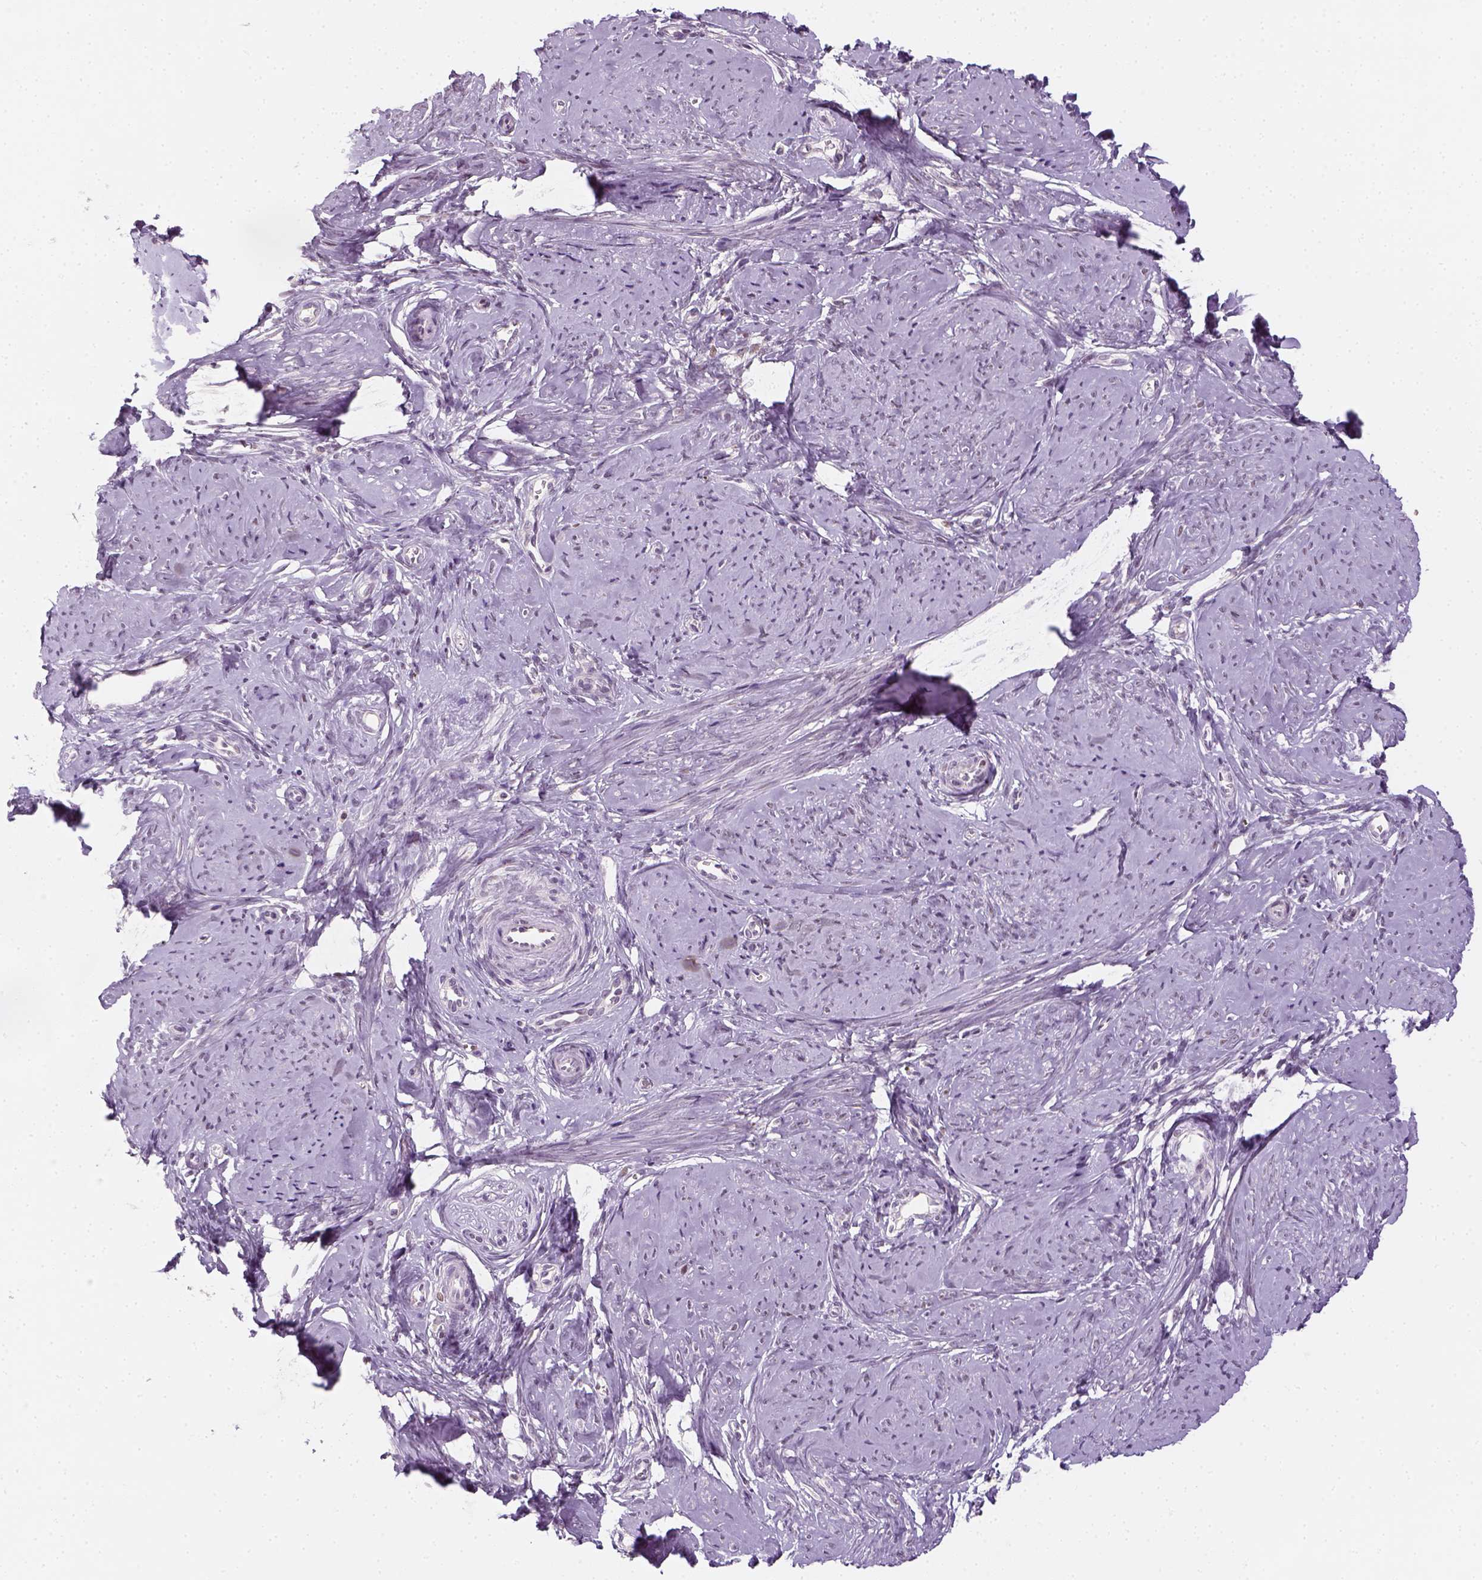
{"staining": {"intensity": "negative", "quantity": "none", "location": "none"}, "tissue": "smooth muscle", "cell_type": "Smooth muscle cells", "image_type": "normal", "snomed": [{"axis": "morphology", "description": "Normal tissue, NOS"}, {"axis": "topography", "description": "Smooth muscle"}], "caption": "Image shows no significant protein staining in smooth muscle cells of unremarkable smooth muscle.", "gene": "MAGEB3", "patient": {"sex": "female", "age": 48}}